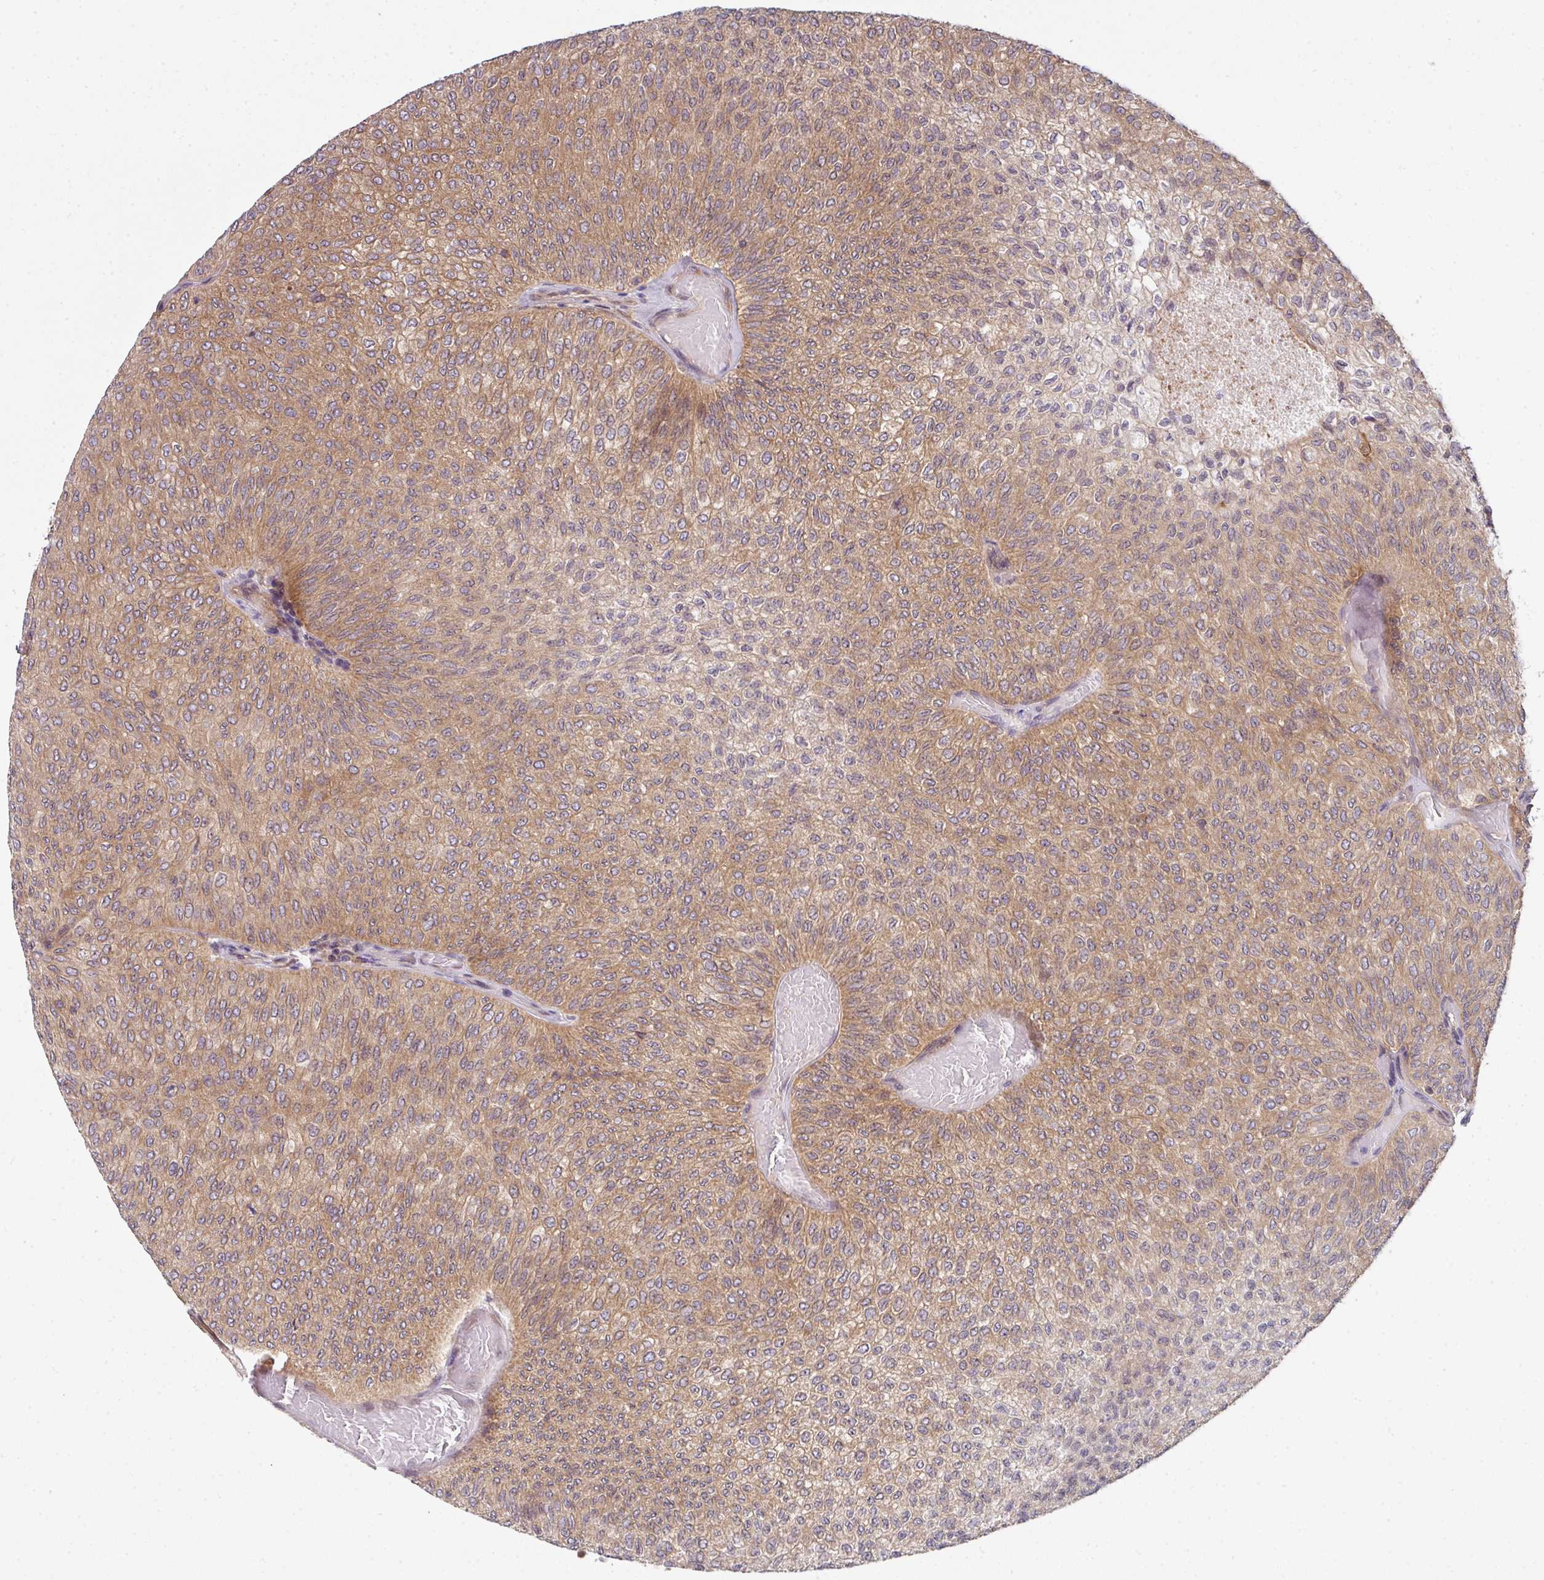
{"staining": {"intensity": "moderate", "quantity": ">75%", "location": "cytoplasmic/membranous"}, "tissue": "urothelial cancer", "cell_type": "Tumor cells", "image_type": "cancer", "snomed": [{"axis": "morphology", "description": "Urothelial carcinoma, Low grade"}, {"axis": "topography", "description": "Urinary bladder"}], "caption": "A micrograph of human urothelial cancer stained for a protein reveals moderate cytoplasmic/membranous brown staining in tumor cells.", "gene": "CAMLG", "patient": {"sex": "male", "age": 78}}